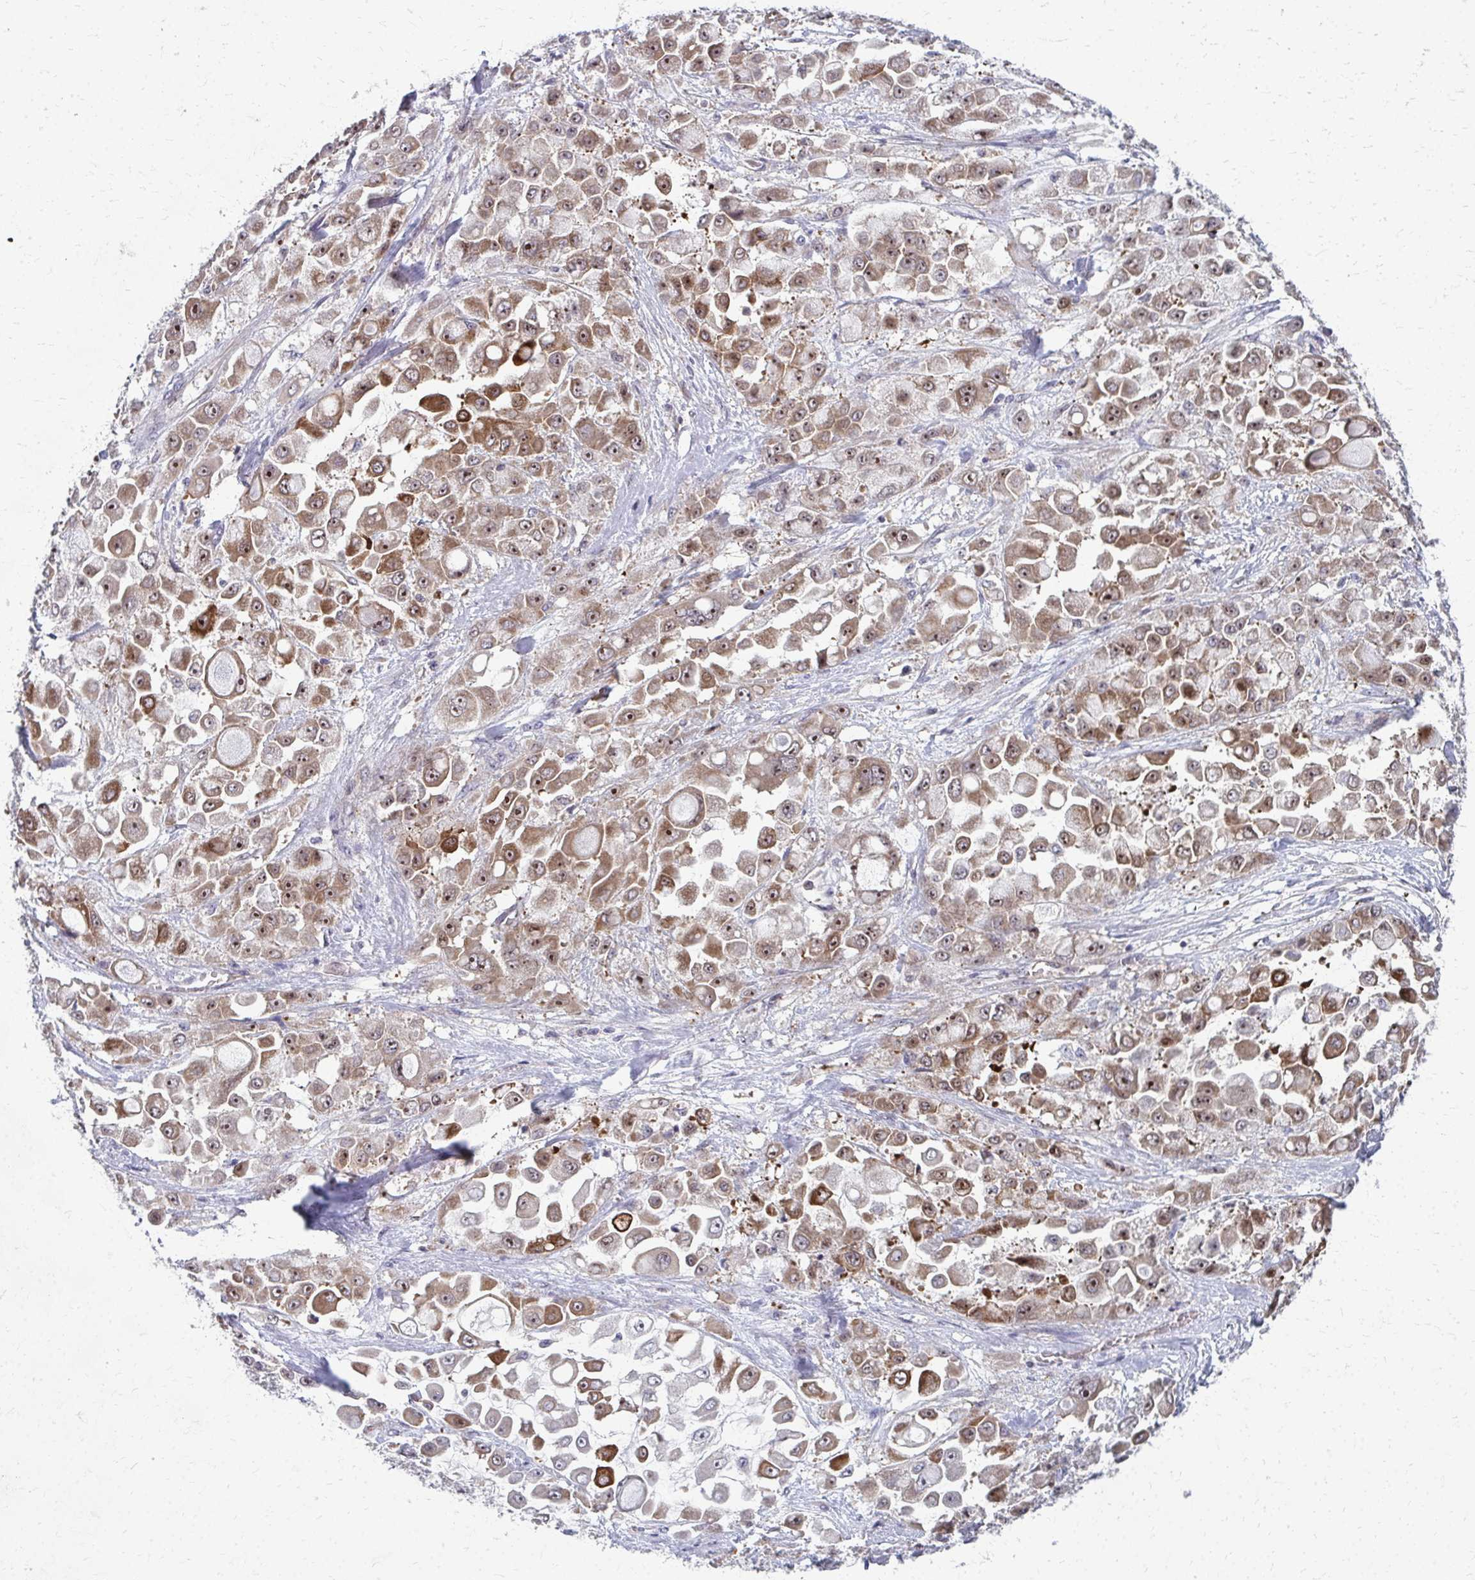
{"staining": {"intensity": "moderate", "quantity": "25%-75%", "location": "cytoplasmic/membranous,nuclear"}, "tissue": "stomach cancer", "cell_type": "Tumor cells", "image_type": "cancer", "snomed": [{"axis": "morphology", "description": "Adenocarcinoma, NOS"}, {"axis": "topography", "description": "Stomach"}], "caption": "Immunohistochemical staining of stomach adenocarcinoma displays medium levels of moderate cytoplasmic/membranous and nuclear protein expression in approximately 25%-75% of tumor cells.", "gene": "NUDT16", "patient": {"sex": "female", "age": 76}}